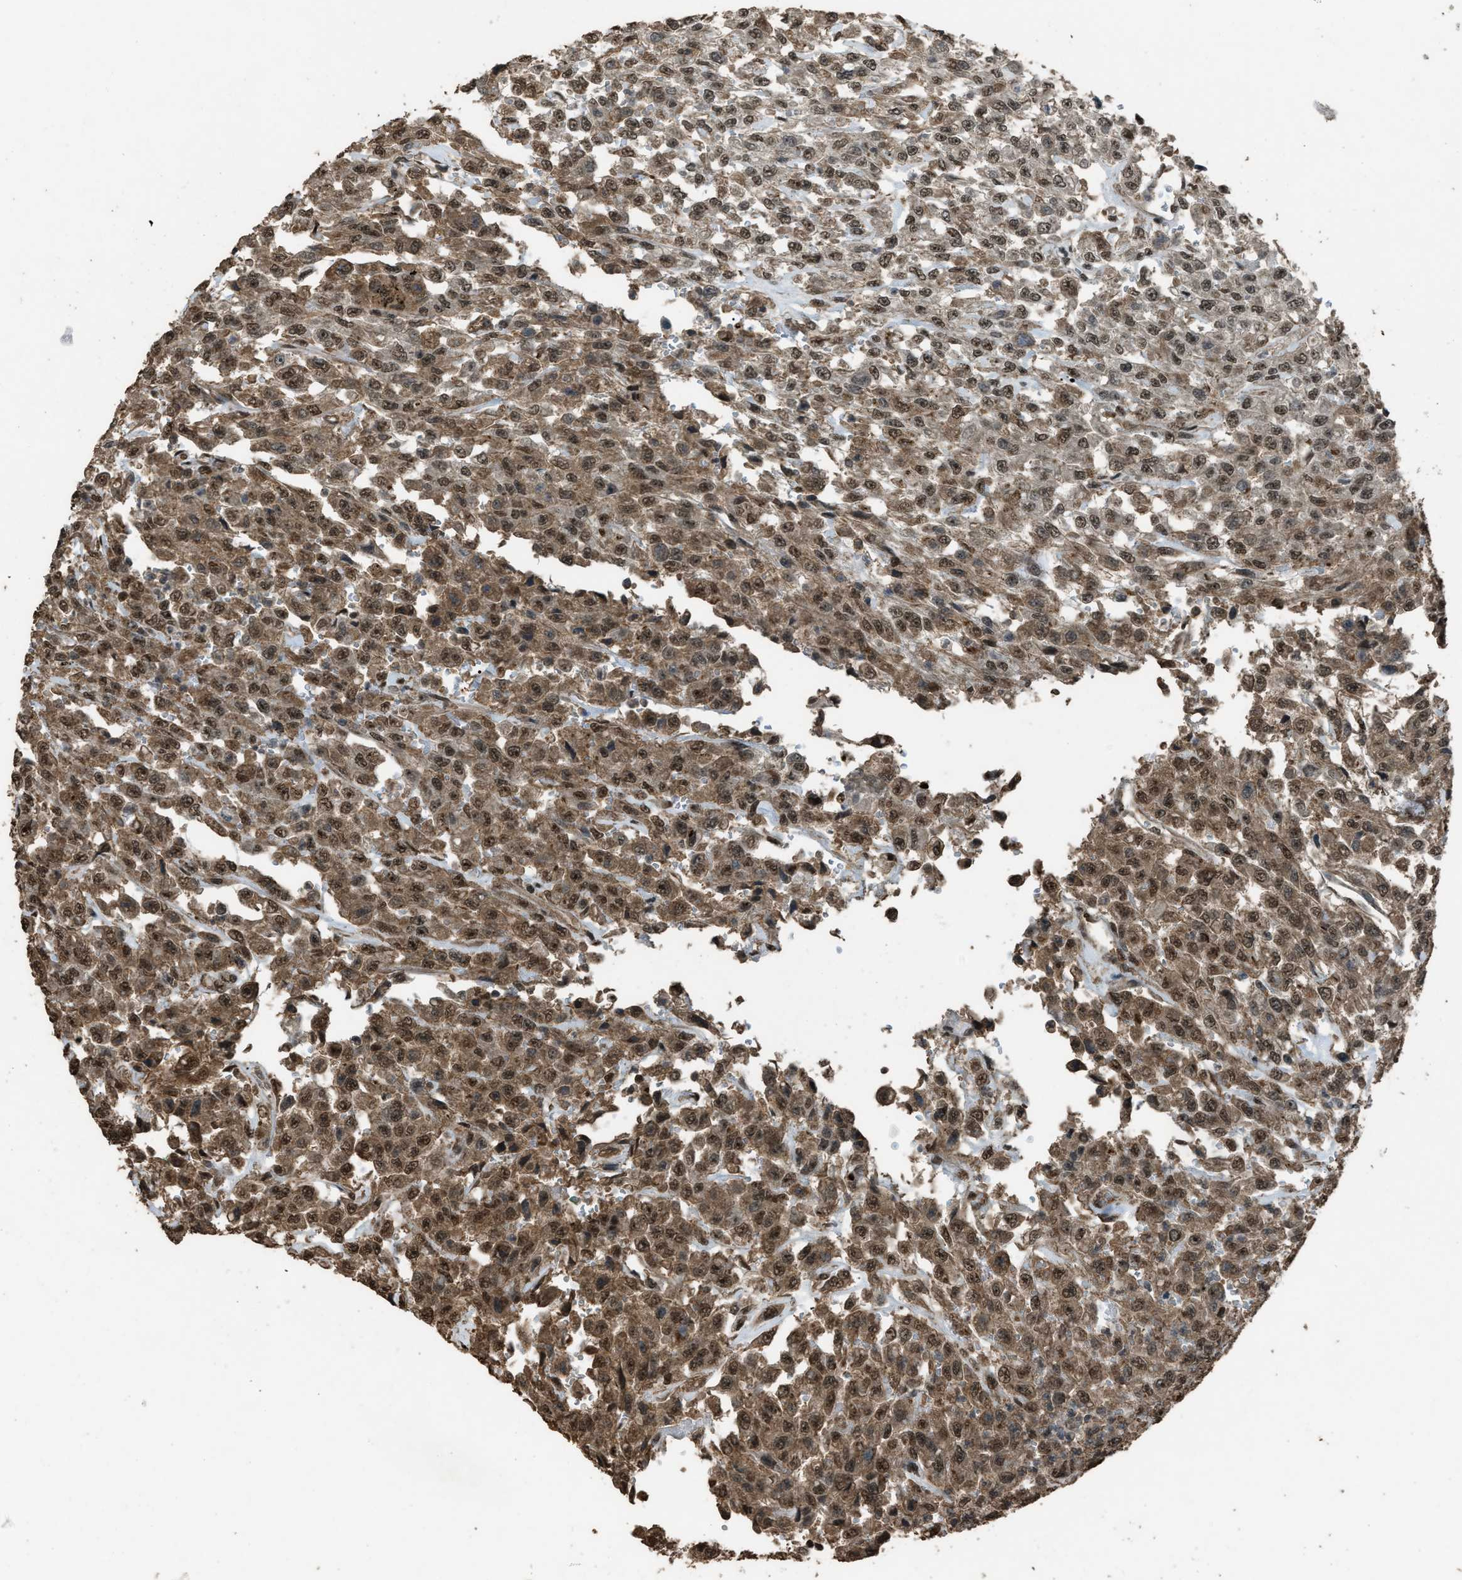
{"staining": {"intensity": "moderate", "quantity": ">75%", "location": "cytoplasmic/membranous,nuclear"}, "tissue": "urothelial cancer", "cell_type": "Tumor cells", "image_type": "cancer", "snomed": [{"axis": "morphology", "description": "Urothelial carcinoma, High grade"}, {"axis": "topography", "description": "Urinary bladder"}], "caption": "This histopathology image exhibits urothelial cancer stained with IHC to label a protein in brown. The cytoplasmic/membranous and nuclear of tumor cells show moderate positivity for the protein. Nuclei are counter-stained blue.", "gene": "SERTAD2", "patient": {"sex": "male", "age": 46}}